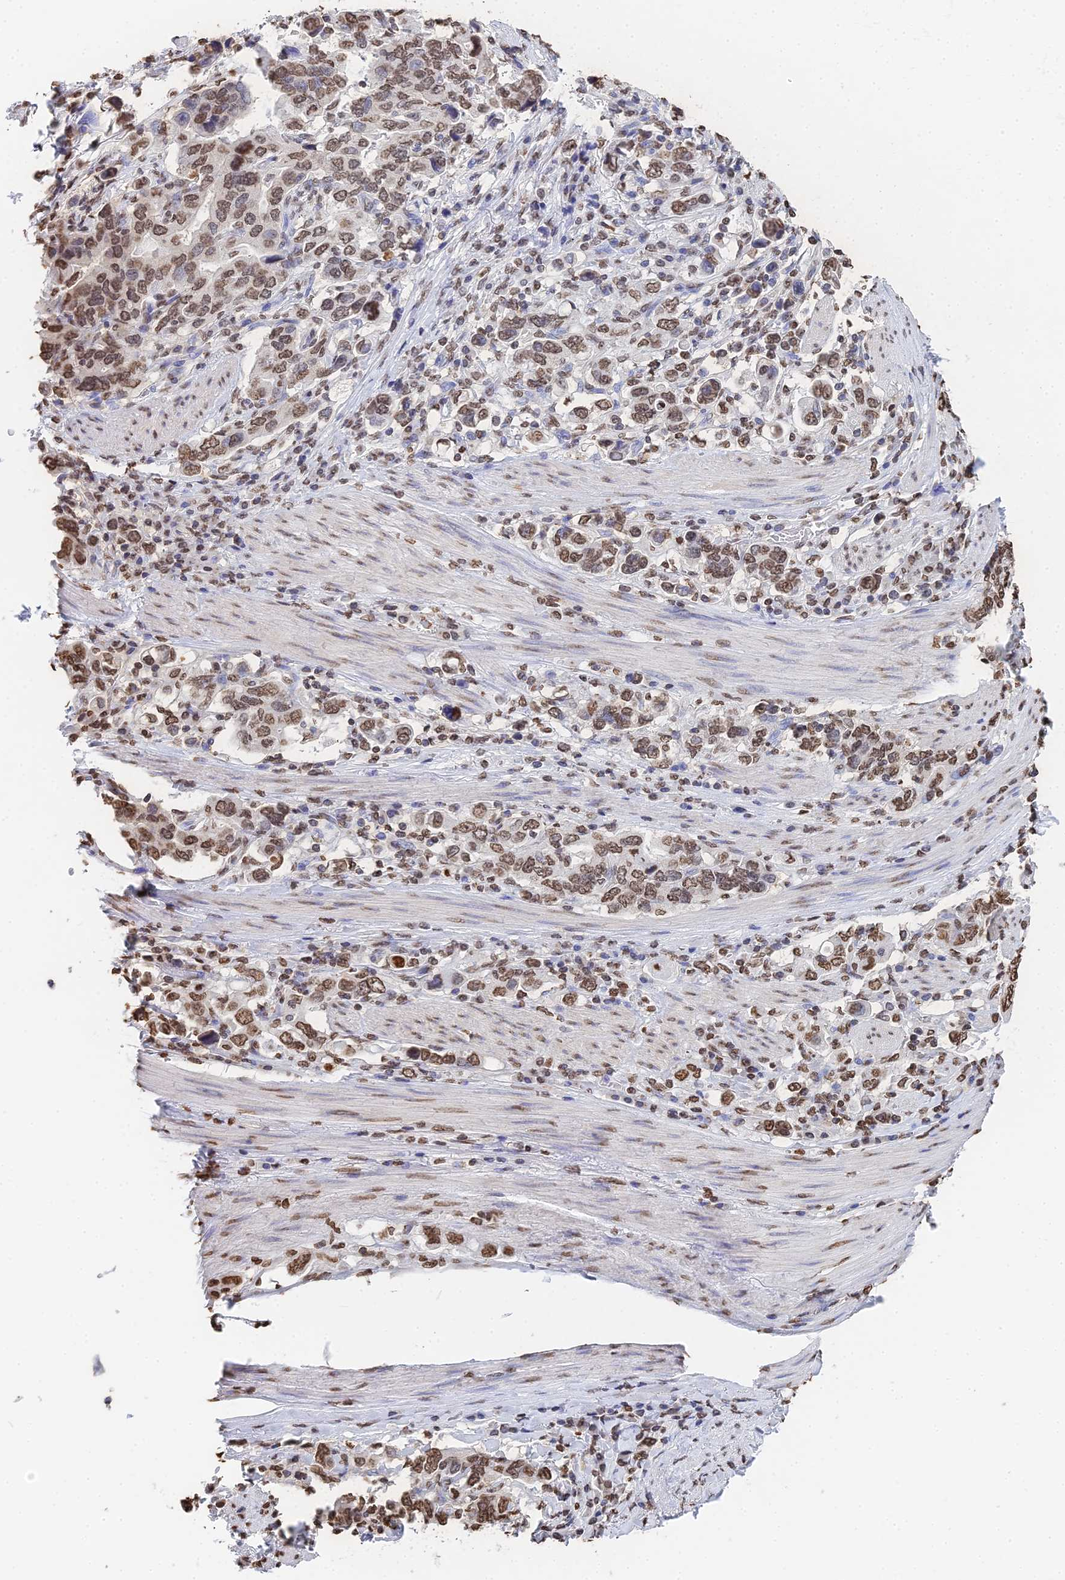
{"staining": {"intensity": "moderate", "quantity": ">75%", "location": "nuclear"}, "tissue": "stomach cancer", "cell_type": "Tumor cells", "image_type": "cancer", "snomed": [{"axis": "morphology", "description": "Adenocarcinoma, NOS"}, {"axis": "topography", "description": "Stomach, upper"}, {"axis": "topography", "description": "Stomach"}], "caption": "Moderate nuclear positivity is seen in approximately >75% of tumor cells in adenocarcinoma (stomach). (DAB IHC with brightfield microscopy, high magnification).", "gene": "GBP3", "patient": {"sex": "male", "age": 62}}